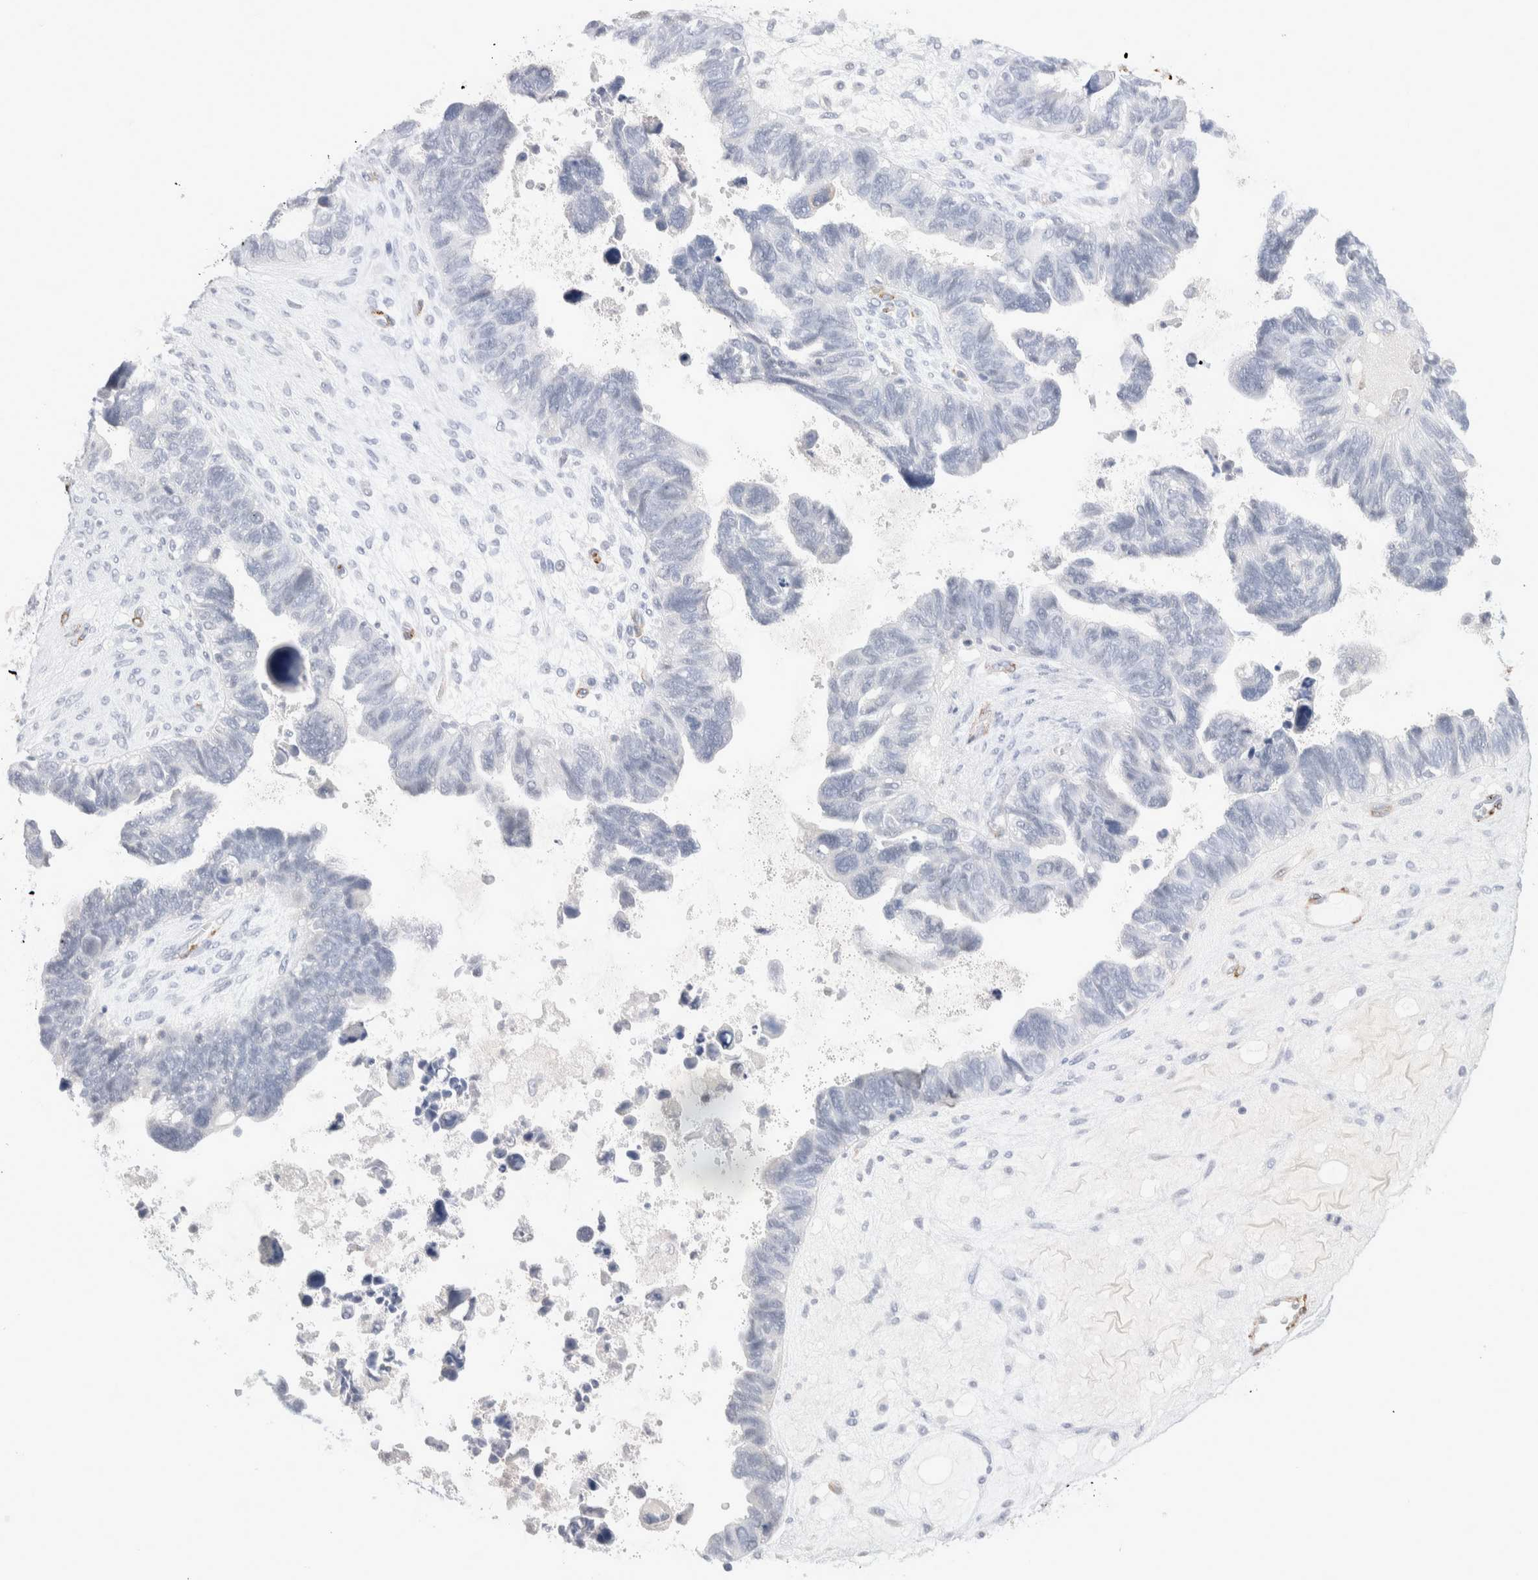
{"staining": {"intensity": "negative", "quantity": "none", "location": "none"}, "tissue": "ovarian cancer", "cell_type": "Tumor cells", "image_type": "cancer", "snomed": [{"axis": "morphology", "description": "Cystadenocarcinoma, serous, NOS"}, {"axis": "topography", "description": "Ovary"}], "caption": "Ovarian cancer (serous cystadenocarcinoma) was stained to show a protein in brown. There is no significant positivity in tumor cells.", "gene": "SEPTIN4", "patient": {"sex": "female", "age": 79}}